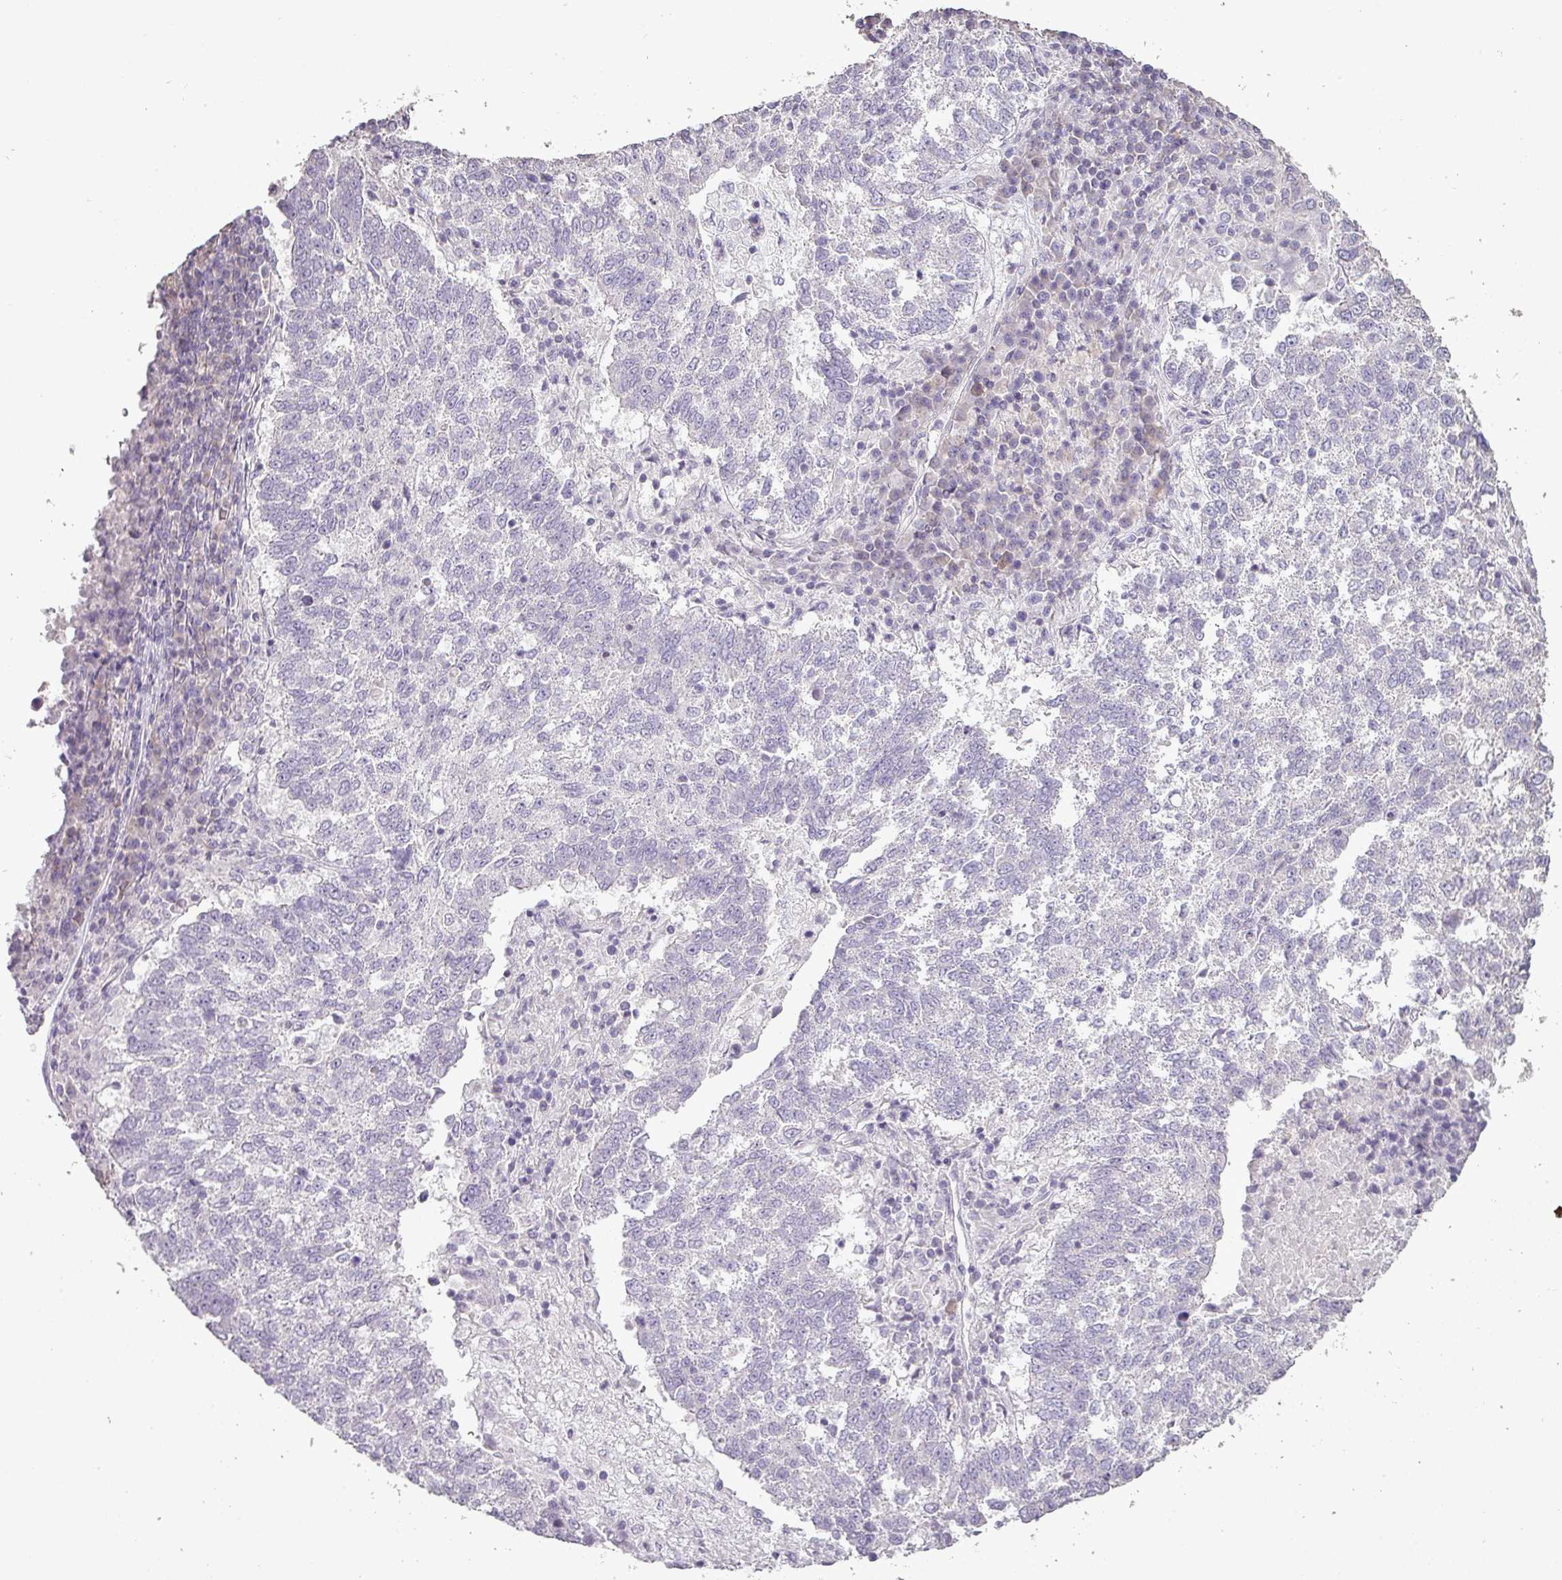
{"staining": {"intensity": "negative", "quantity": "none", "location": "none"}, "tissue": "lung cancer", "cell_type": "Tumor cells", "image_type": "cancer", "snomed": [{"axis": "morphology", "description": "Squamous cell carcinoma, NOS"}, {"axis": "topography", "description": "Lung"}], "caption": "Lung cancer (squamous cell carcinoma) was stained to show a protein in brown. There is no significant staining in tumor cells. (DAB immunohistochemistry (IHC) visualized using brightfield microscopy, high magnification).", "gene": "LY9", "patient": {"sex": "male", "age": 73}}